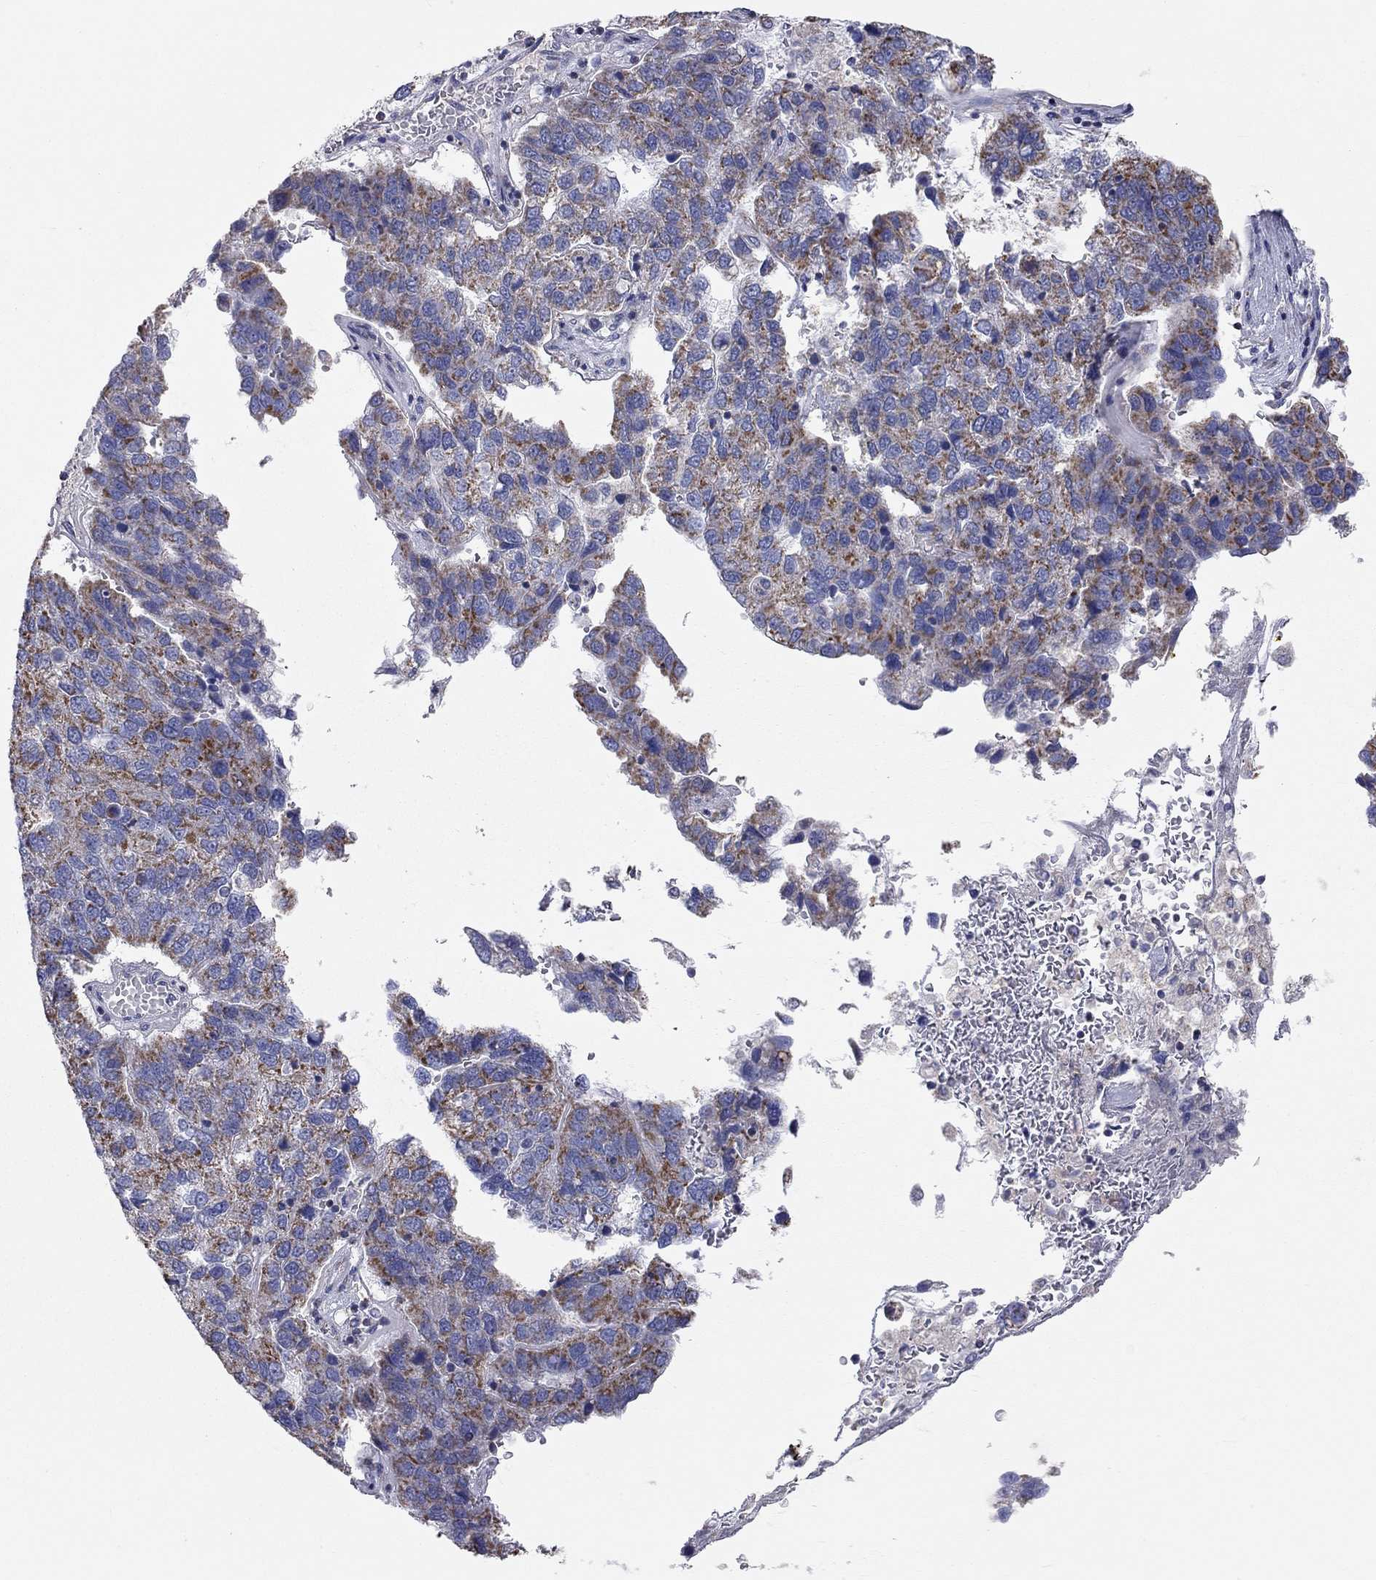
{"staining": {"intensity": "strong", "quantity": "25%-75%", "location": "cytoplasmic/membranous"}, "tissue": "pancreatic cancer", "cell_type": "Tumor cells", "image_type": "cancer", "snomed": [{"axis": "morphology", "description": "Adenocarcinoma, NOS"}, {"axis": "topography", "description": "Pancreas"}], "caption": "Pancreatic adenocarcinoma stained with IHC exhibits strong cytoplasmic/membranous staining in about 25%-75% of tumor cells. Immunohistochemistry stains the protein of interest in brown and the nuclei are stained blue.", "gene": "RCAN1", "patient": {"sex": "female", "age": 61}}